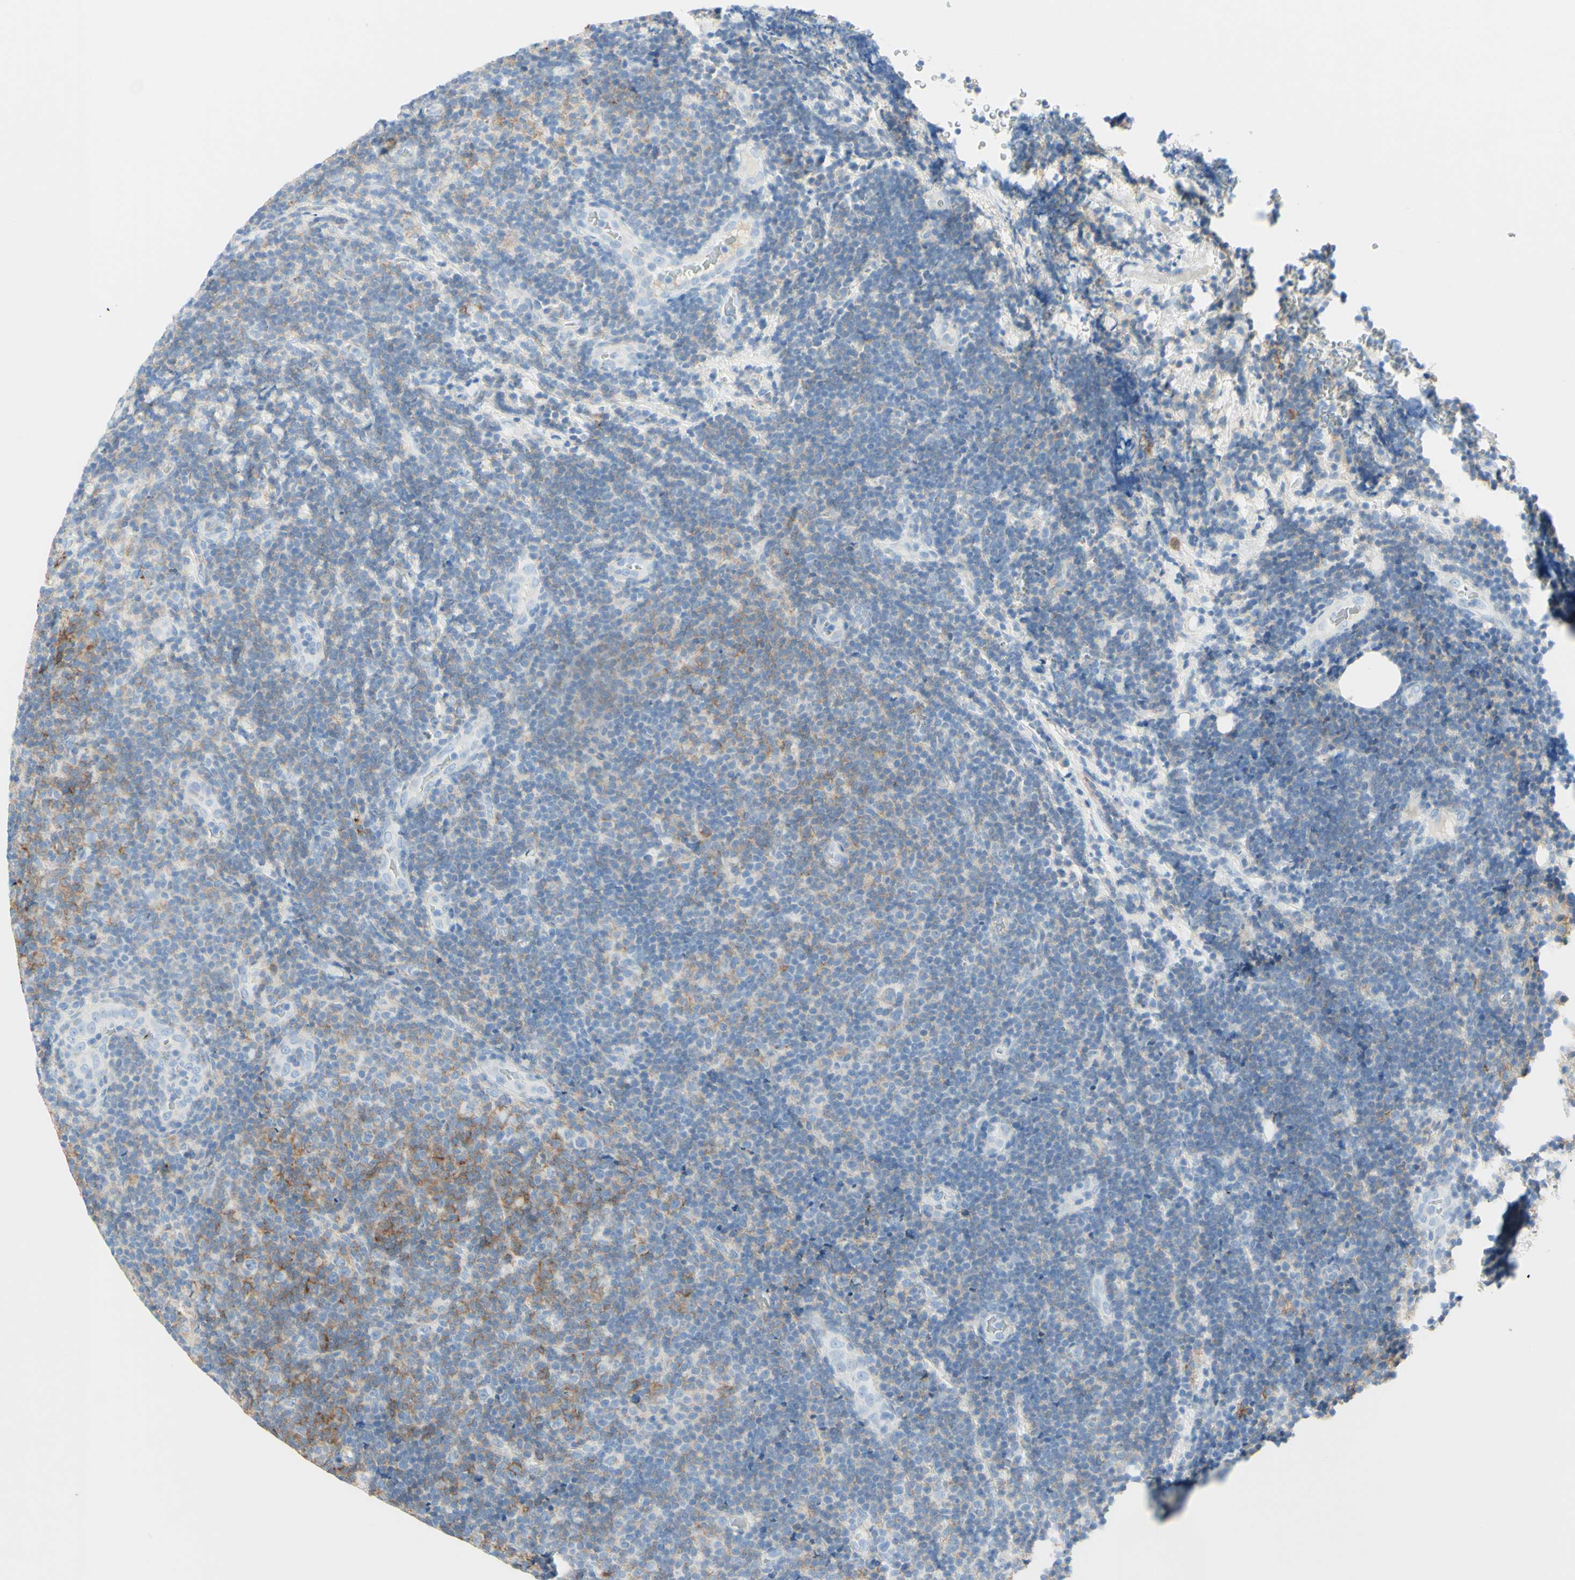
{"staining": {"intensity": "weak", "quantity": "25%-75%", "location": "cytoplasmic/membranous"}, "tissue": "lymphoma", "cell_type": "Tumor cells", "image_type": "cancer", "snomed": [{"axis": "morphology", "description": "Malignant lymphoma, non-Hodgkin's type, Low grade"}, {"axis": "topography", "description": "Lymph node"}], "caption": "There is low levels of weak cytoplasmic/membranous staining in tumor cells of low-grade malignant lymphoma, non-Hodgkin's type, as demonstrated by immunohistochemical staining (brown color).", "gene": "ALCAM", "patient": {"sex": "male", "age": 83}}